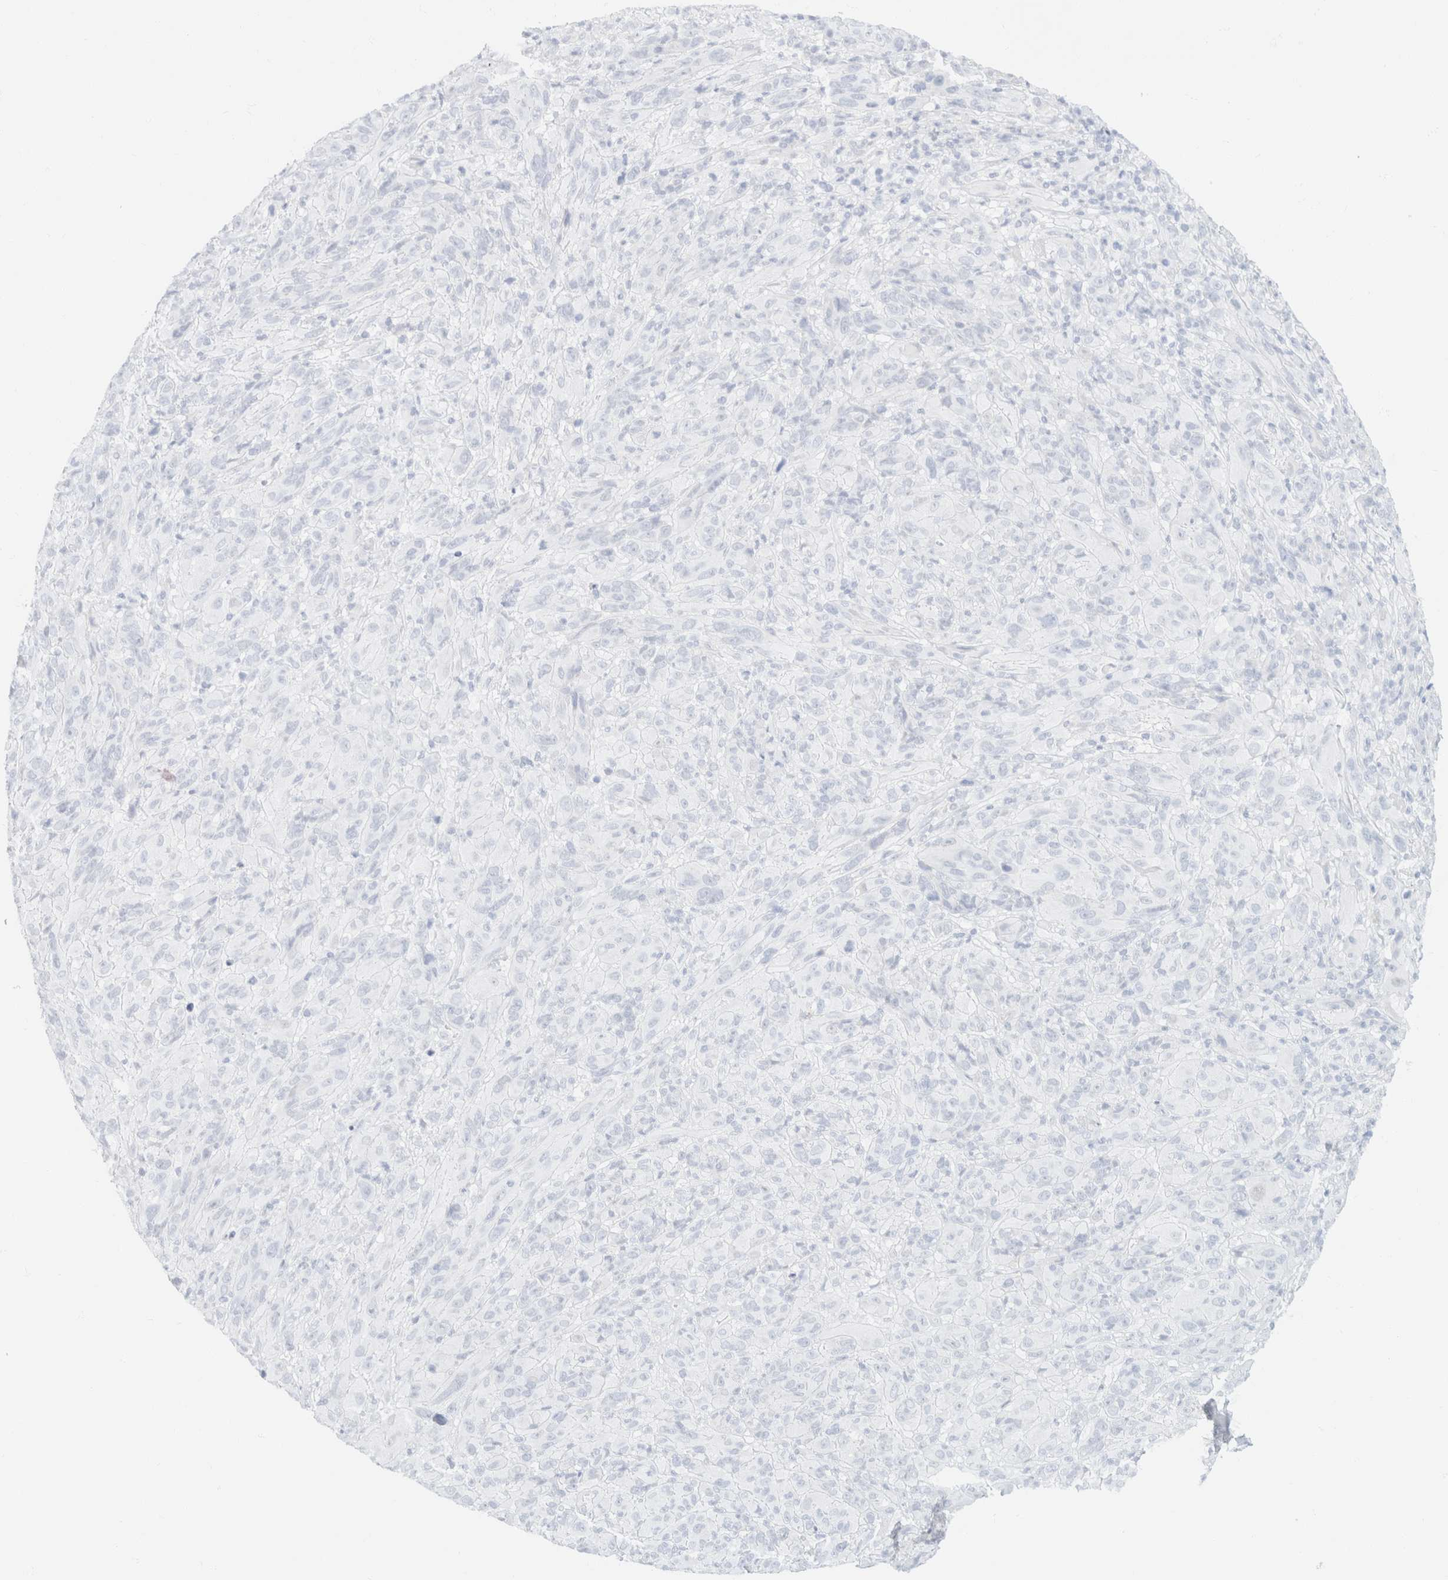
{"staining": {"intensity": "negative", "quantity": "none", "location": "none"}, "tissue": "melanoma", "cell_type": "Tumor cells", "image_type": "cancer", "snomed": [{"axis": "morphology", "description": "Malignant melanoma, NOS"}, {"axis": "topography", "description": "Skin of head"}], "caption": "An IHC histopathology image of malignant melanoma is shown. There is no staining in tumor cells of malignant melanoma.", "gene": "KRT20", "patient": {"sex": "male", "age": 96}}